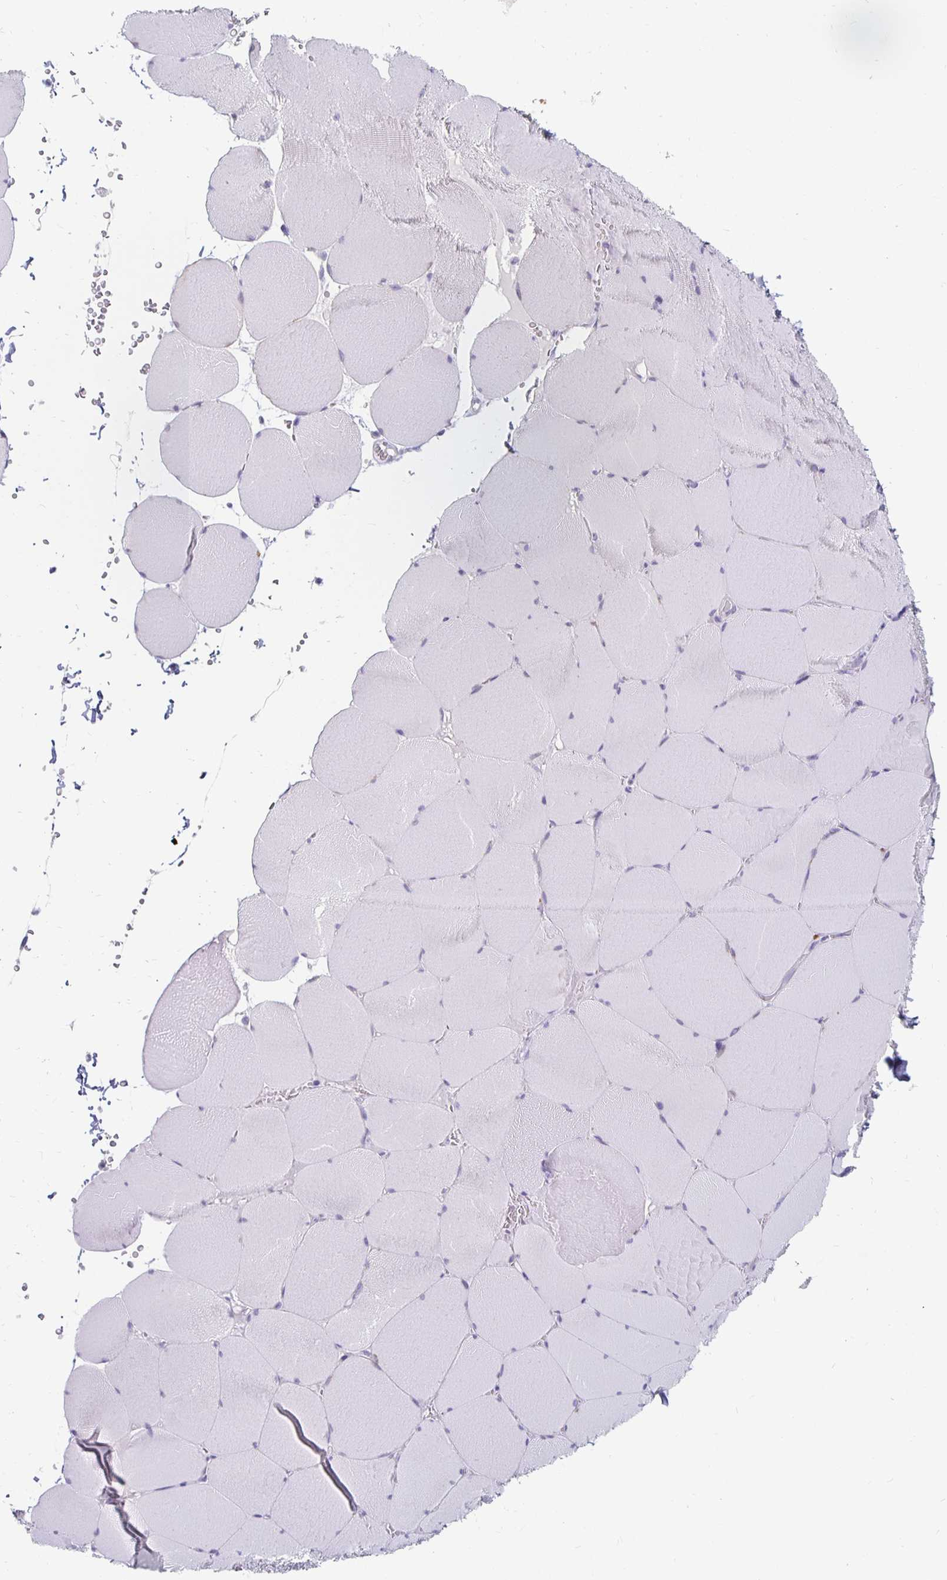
{"staining": {"intensity": "negative", "quantity": "none", "location": "none"}, "tissue": "skeletal muscle", "cell_type": "Myocytes", "image_type": "normal", "snomed": [{"axis": "morphology", "description": "Normal tissue, NOS"}, {"axis": "topography", "description": "Skeletal muscle"}, {"axis": "topography", "description": "Head-Neck"}], "caption": "IHC of unremarkable skeletal muscle demonstrates no staining in myocytes.", "gene": "KCNQ2", "patient": {"sex": "male", "age": 66}}